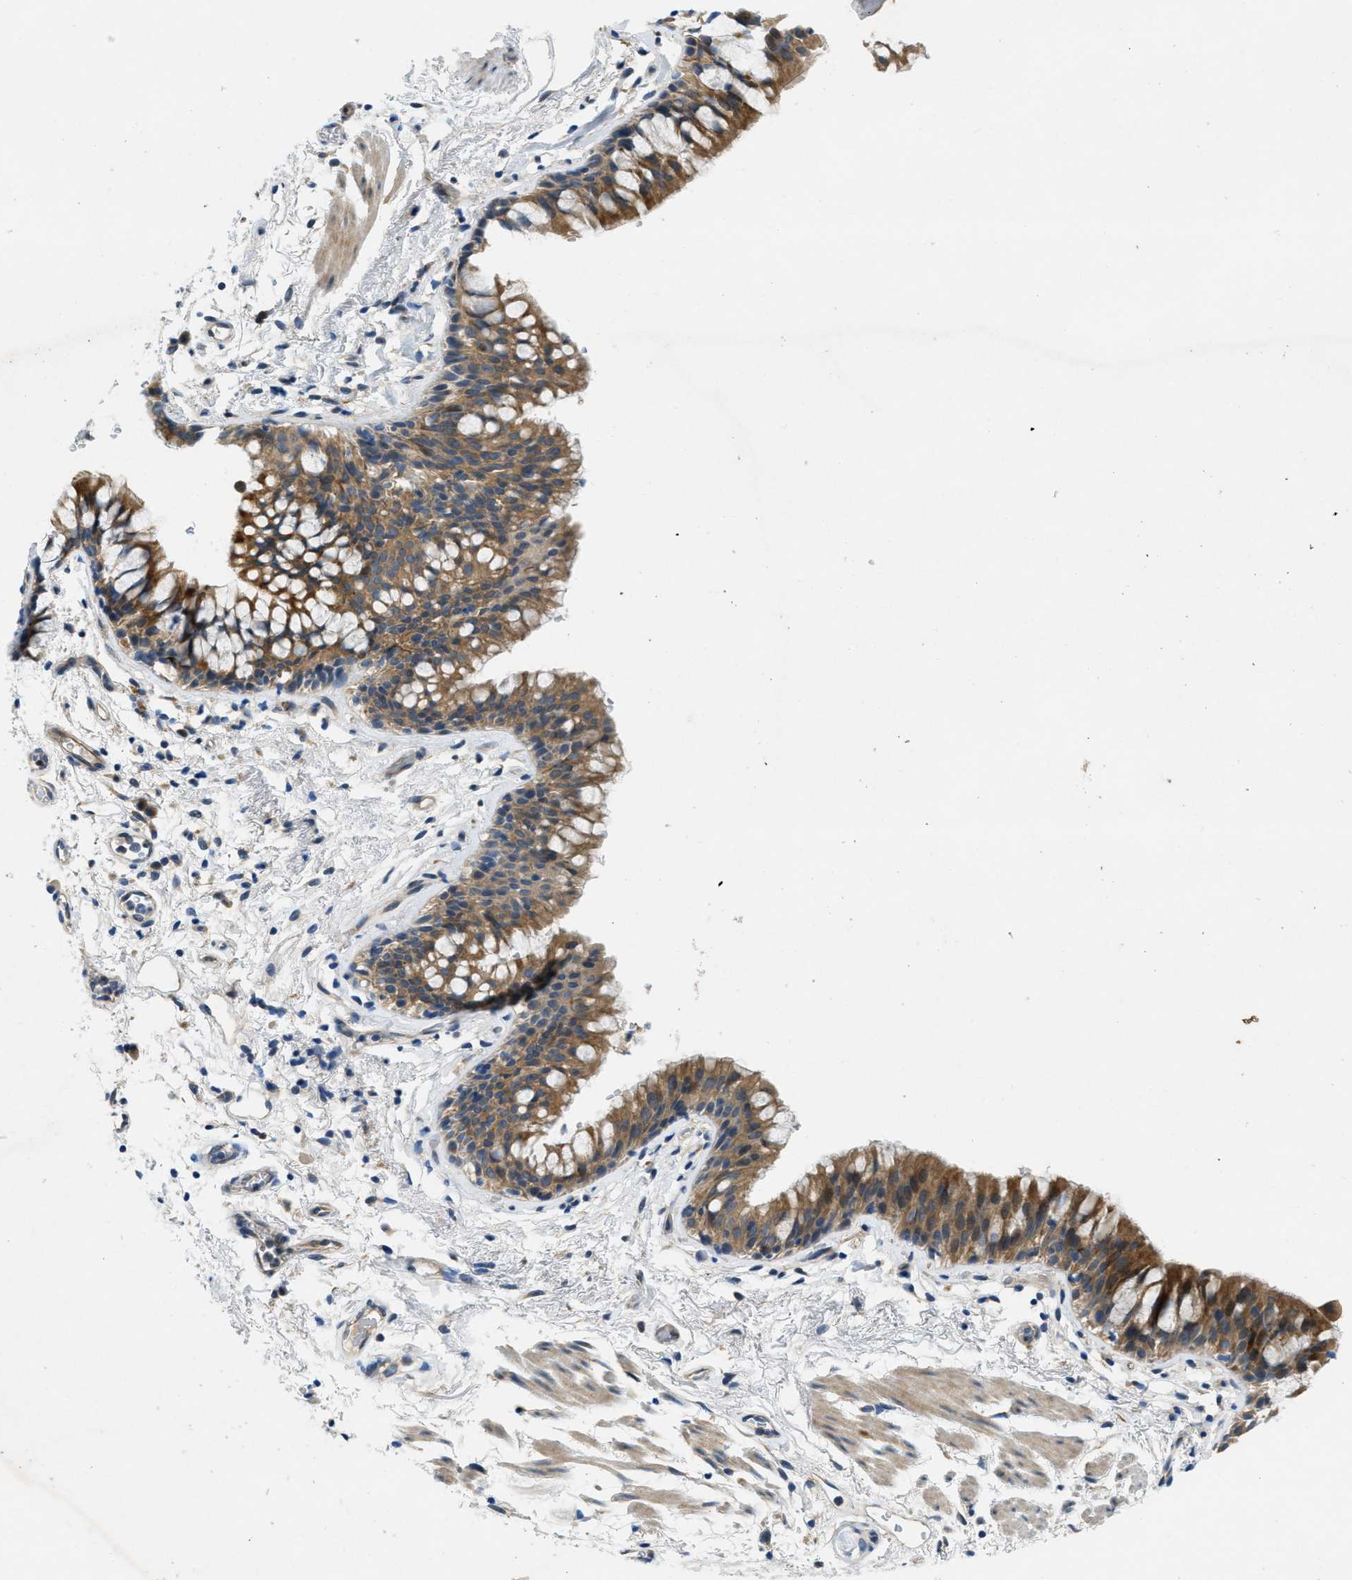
{"staining": {"intensity": "moderate", "quantity": ">75%", "location": "cytoplasmic/membranous"}, "tissue": "bronchus", "cell_type": "Respiratory epithelial cells", "image_type": "normal", "snomed": [{"axis": "morphology", "description": "Normal tissue, NOS"}, {"axis": "morphology", "description": "Inflammation, NOS"}, {"axis": "topography", "description": "Cartilage tissue"}, {"axis": "topography", "description": "Bronchus"}], "caption": "Moderate cytoplasmic/membranous positivity for a protein is present in approximately >75% of respiratory epithelial cells of benign bronchus using immunohistochemistry.", "gene": "RIPK2", "patient": {"sex": "male", "age": 77}}